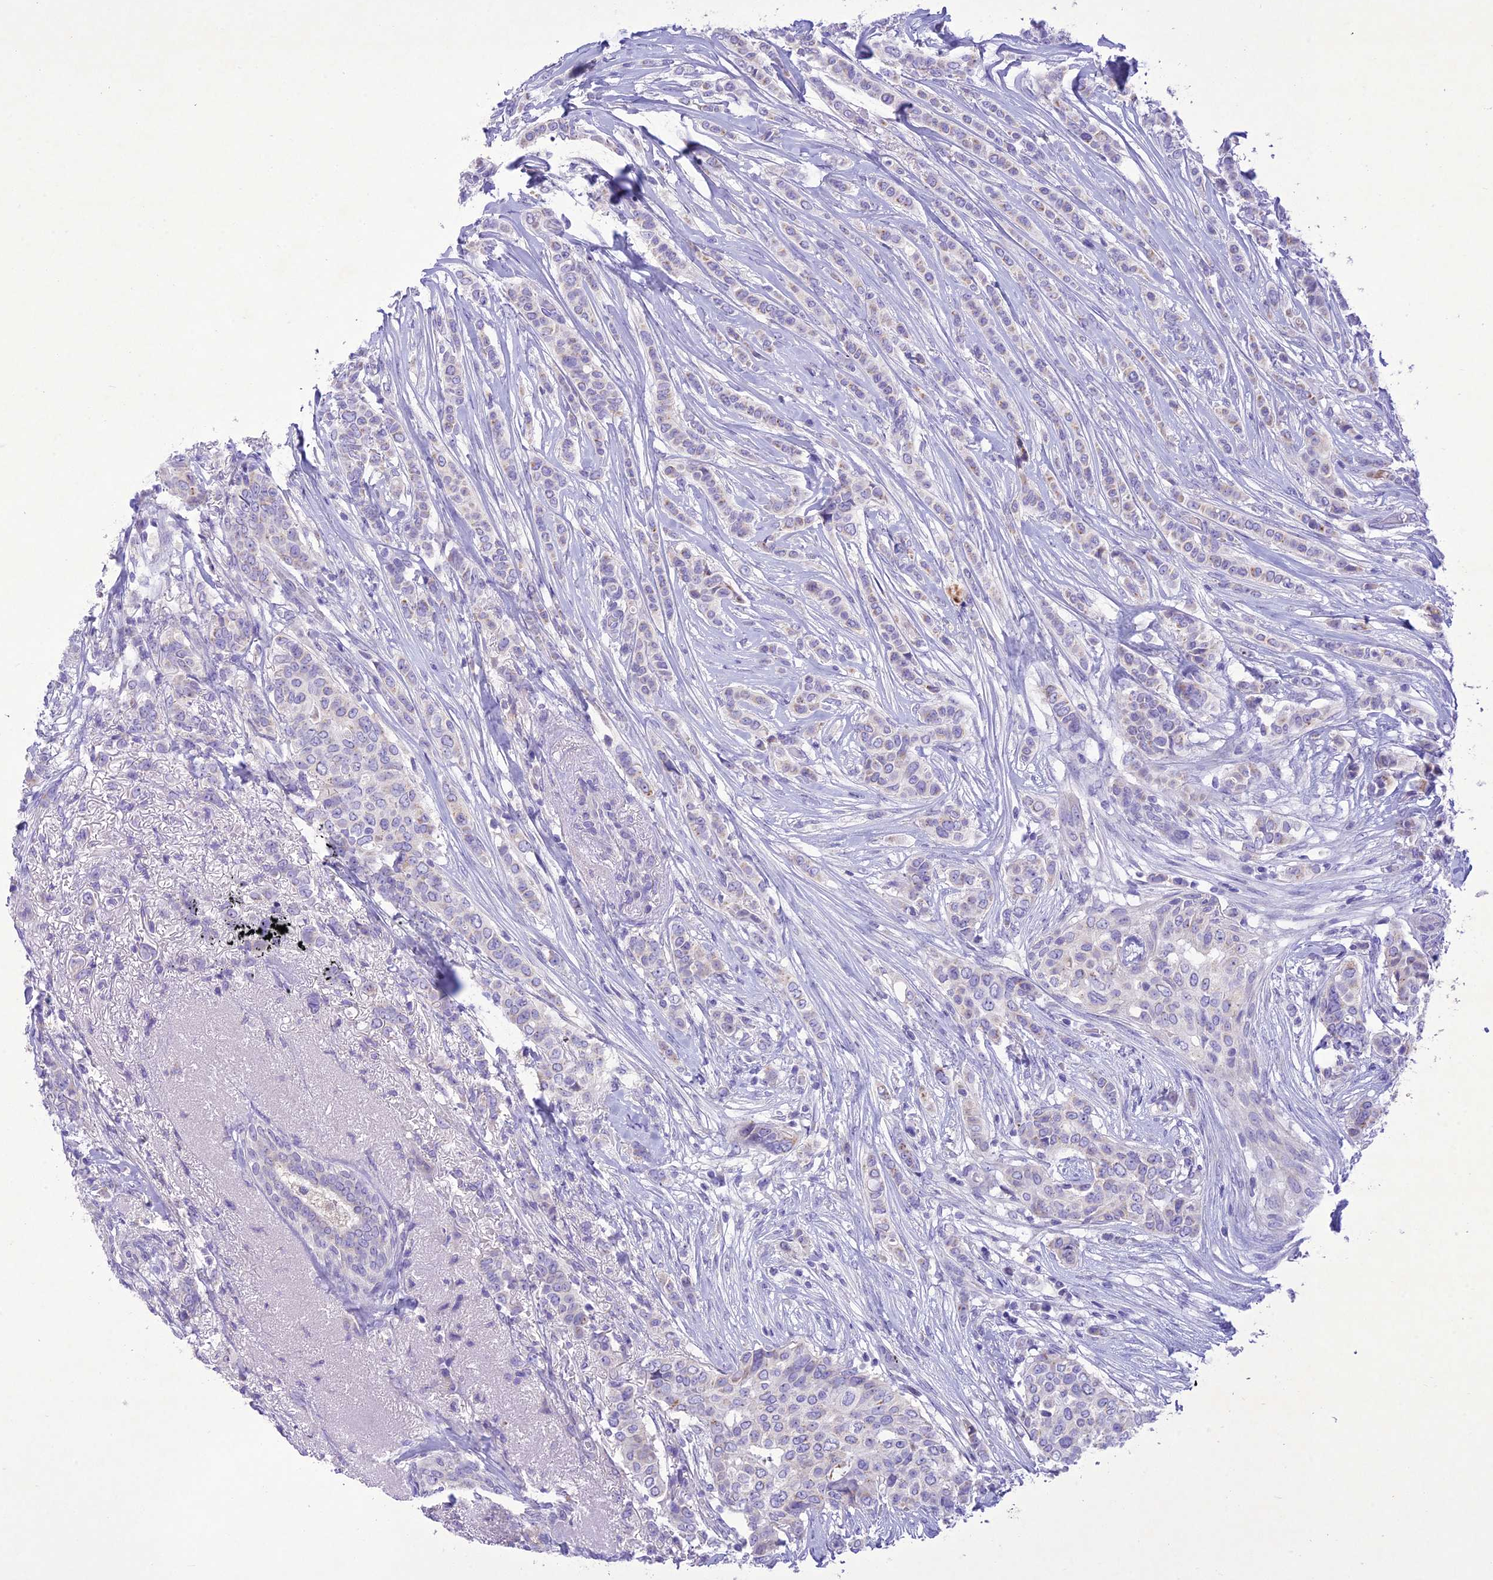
{"staining": {"intensity": "negative", "quantity": "none", "location": "none"}, "tissue": "breast cancer", "cell_type": "Tumor cells", "image_type": "cancer", "snomed": [{"axis": "morphology", "description": "Lobular carcinoma"}, {"axis": "topography", "description": "Breast"}], "caption": "This is an IHC photomicrograph of human lobular carcinoma (breast). There is no staining in tumor cells.", "gene": "SLC13A5", "patient": {"sex": "female", "age": 51}}